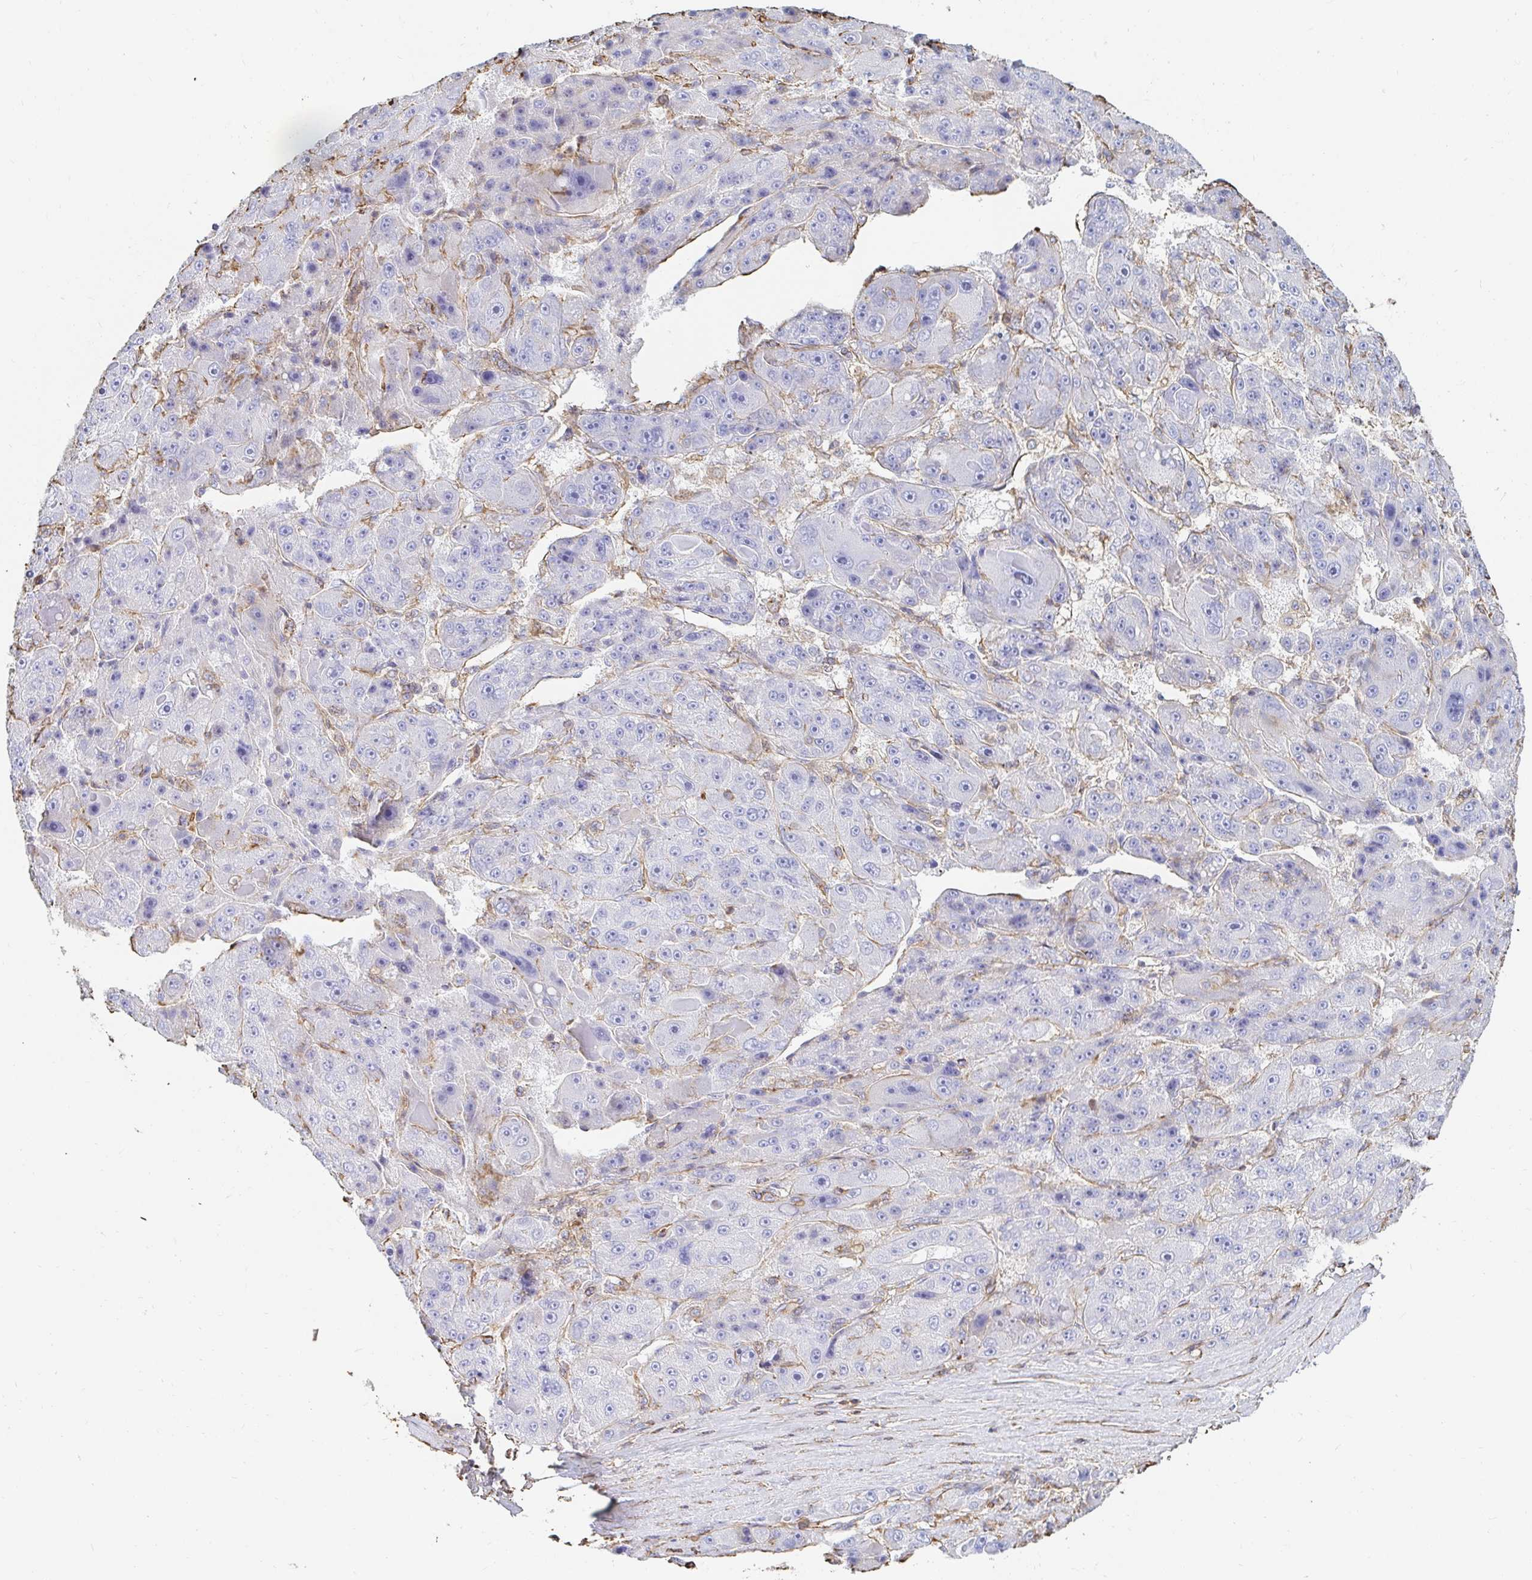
{"staining": {"intensity": "negative", "quantity": "none", "location": "none"}, "tissue": "liver cancer", "cell_type": "Tumor cells", "image_type": "cancer", "snomed": [{"axis": "morphology", "description": "Carcinoma, Hepatocellular, NOS"}, {"axis": "topography", "description": "Liver"}], "caption": "Human hepatocellular carcinoma (liver) stained for a protein using IHC reveals no staining in tumor cells.", "gene": "PTPN14", "patient": {"sex": "male", "age": 76}}